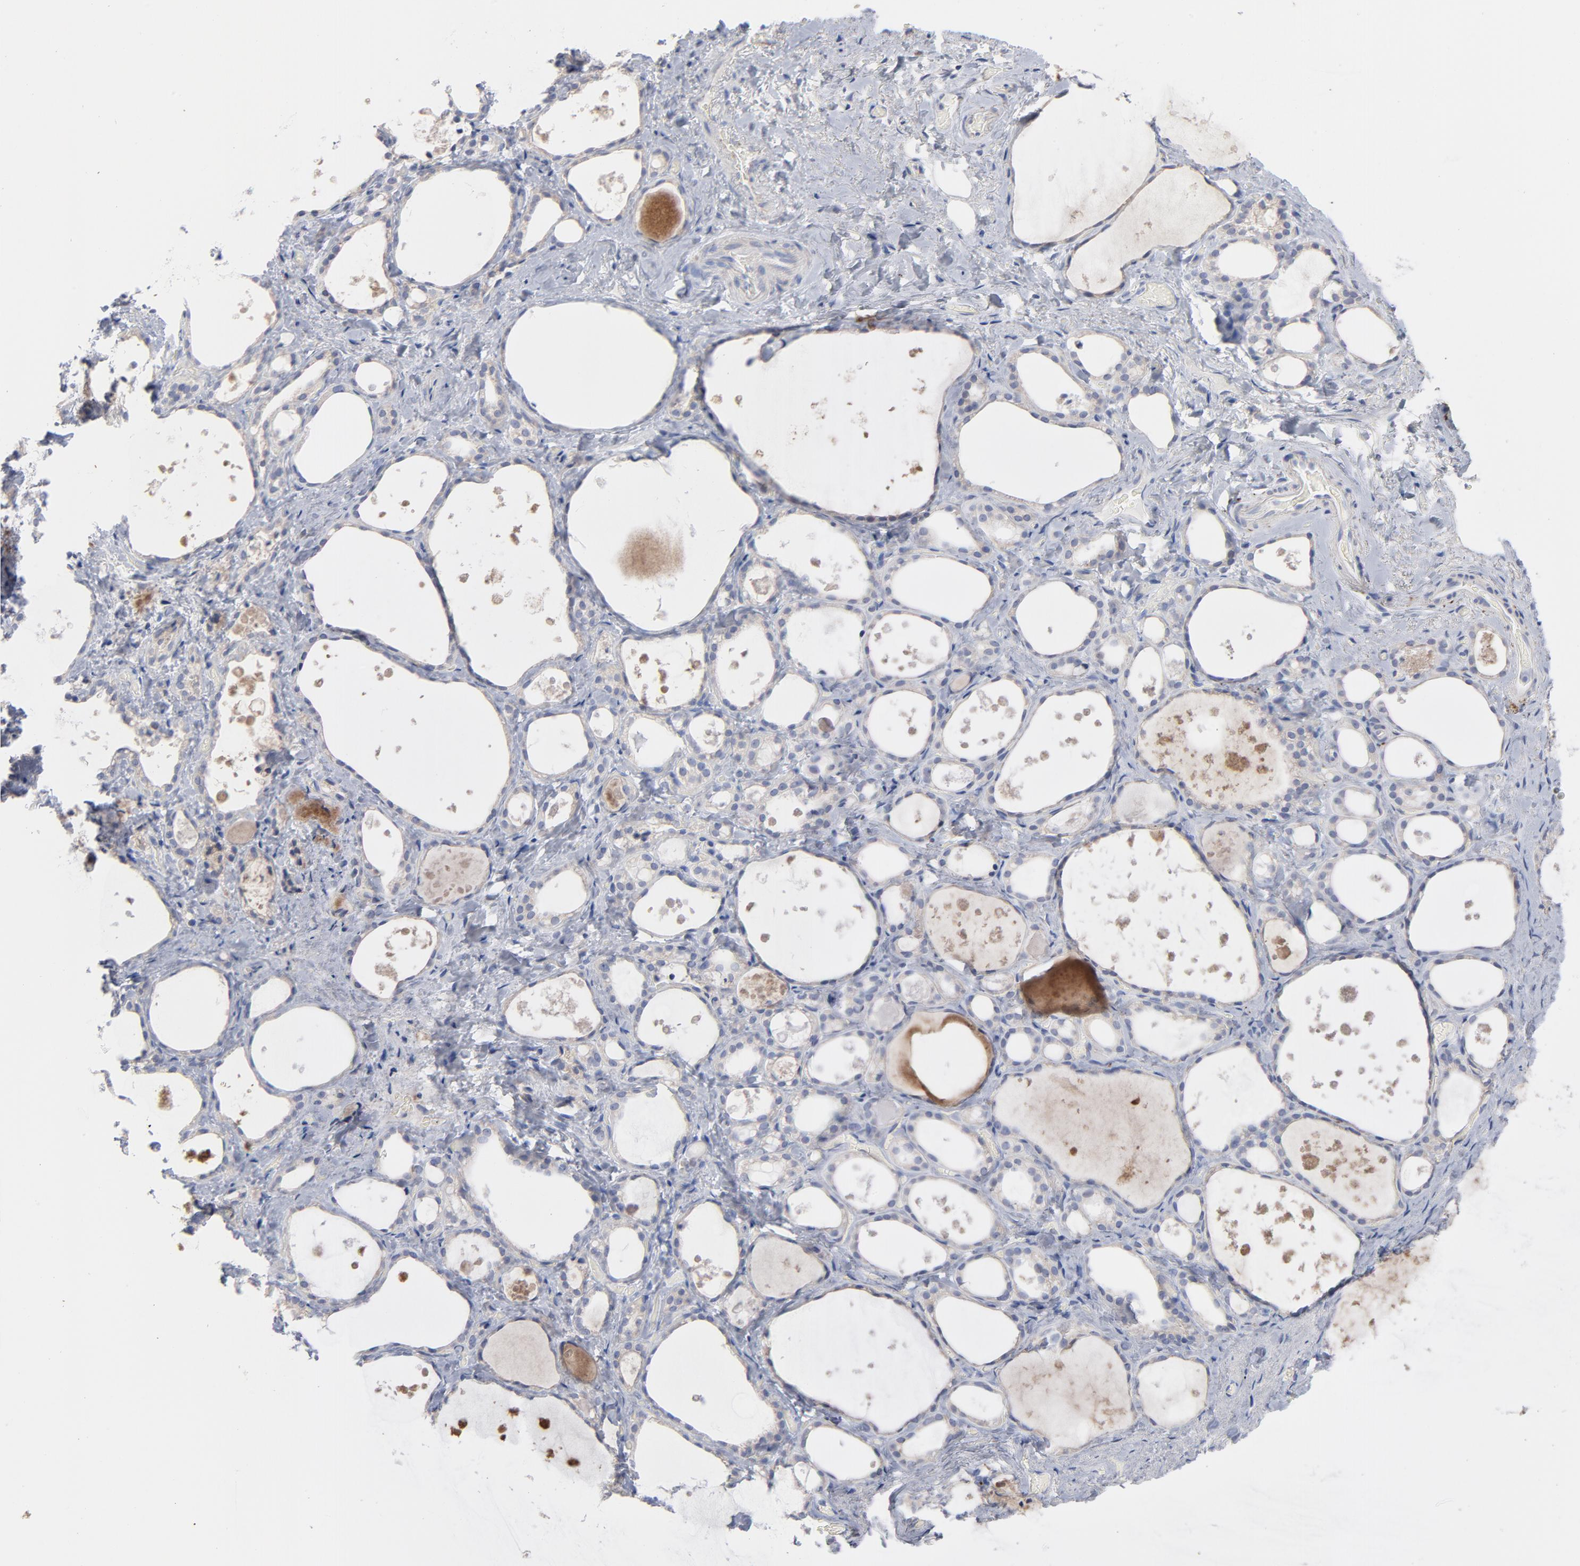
{"staining": {"intensity": "weak", "quantity": "<25%", "location": "cytoplasmic/membranous"}, "tissue": "thyroid gland", "cell_type": "Glandular cells", "image_type": "normal", "snomed": [{"axis": "morphology", "description": "Normal tissue, NOS"}, {"axis": "topography", "description": "Thyroid gland"}], "caption": "This is an IHC image of normal thyroid gland. There is no staining in glandular cells.", "gene": "CPE", "patient": {"sex": "female", "age": 75}}